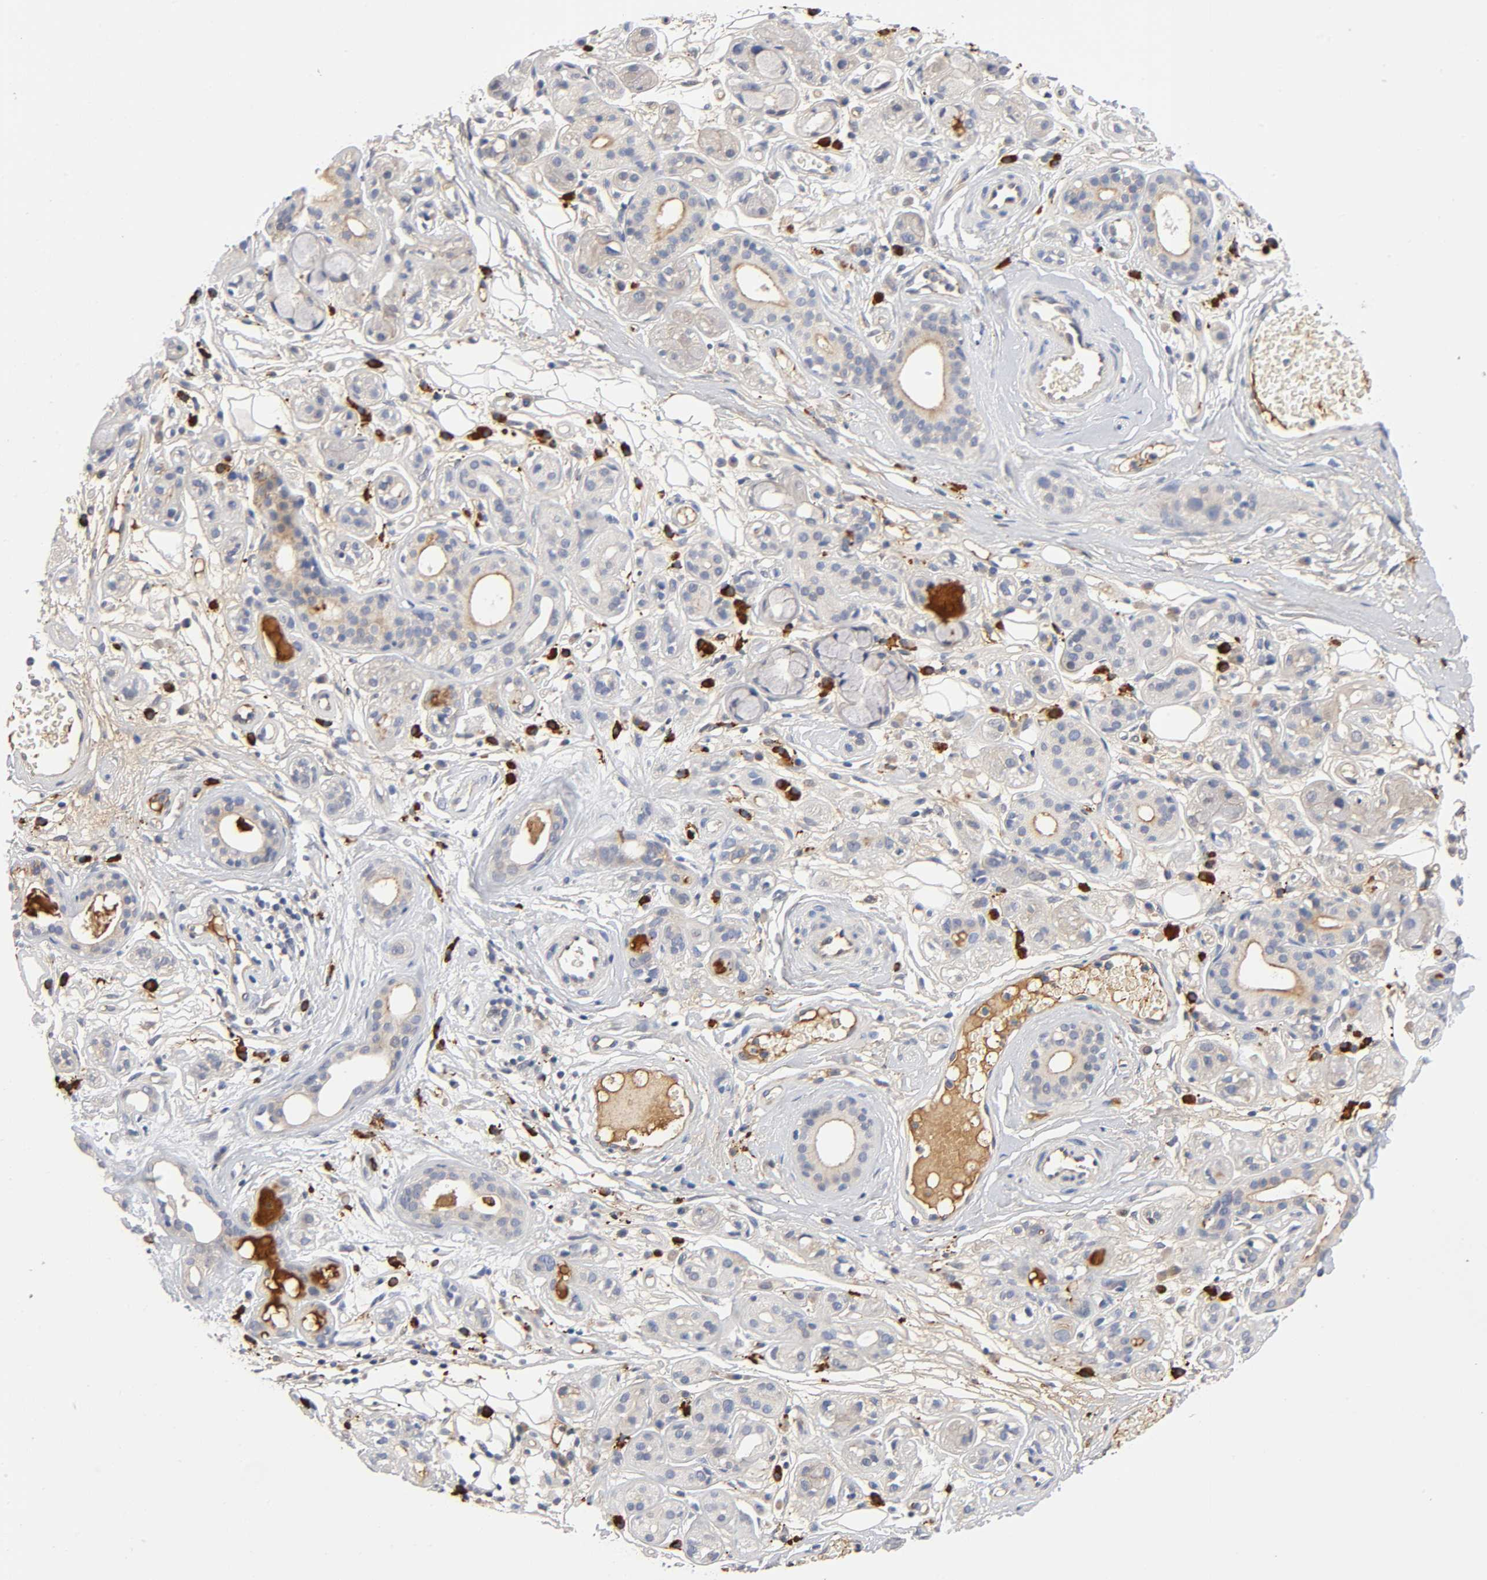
{"staining": {"intensity": "weak", "quantity": "25%-75%", "location": "cytoplasmic/membranous"}, "tissue": "salivary gland", "cell_type": "Glandular cells", "image_type": "normal", "snomed": [{"axis": "morphology", "description": "Normal tissue, NOS"}, {"axis": "topography", "description": "Salivary gland"}], "caption": "Salivary gland stained with a brown dye demonstrates weak cytoplasmic/membranous positive positivity in about 25%-75% of glandular cells.", "gene": "NOVA1", "patient": {"sex": "male", "age": 54}}